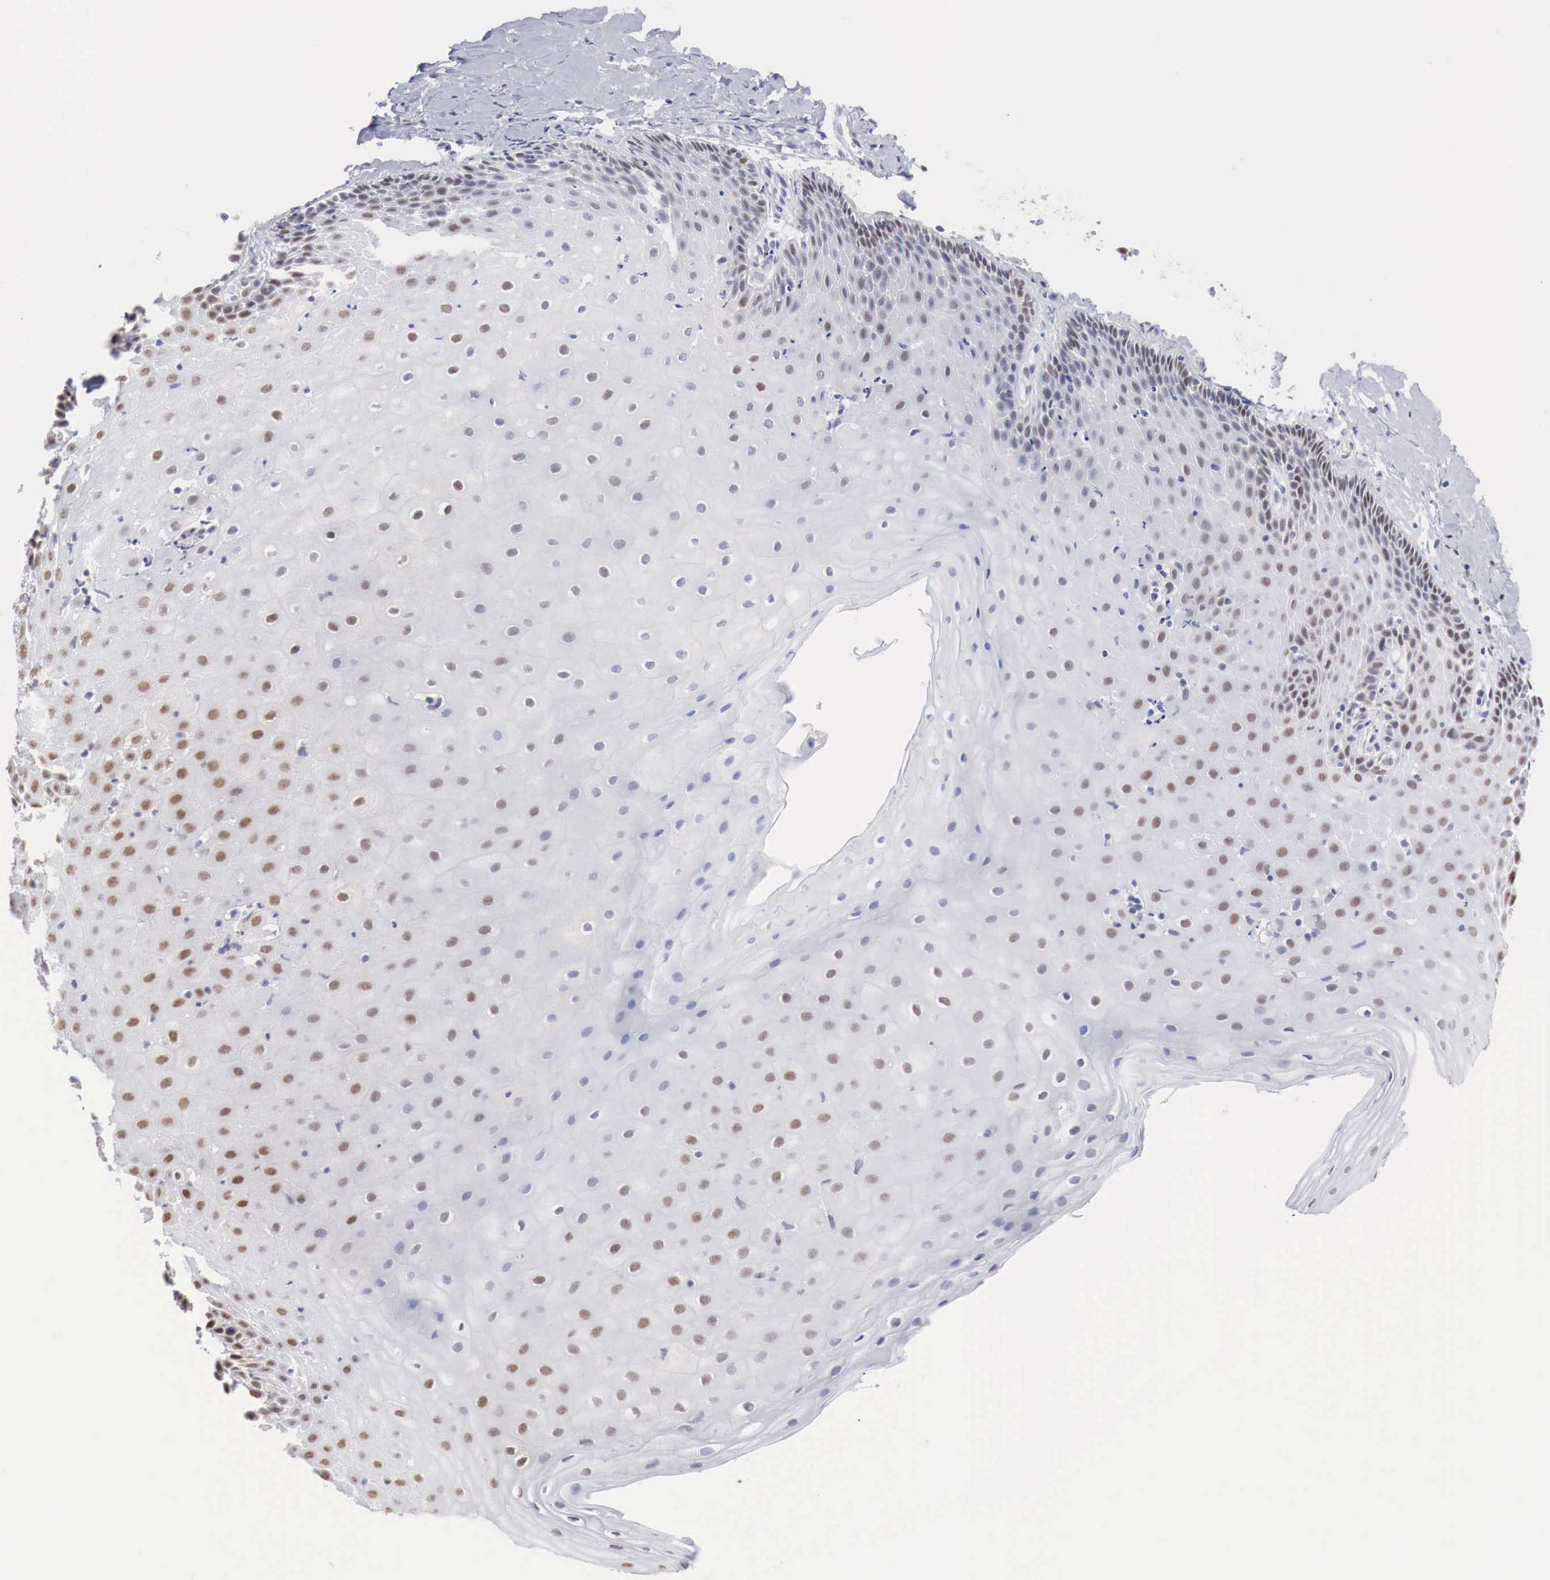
{"staining": {"intensity": "negative", "quantity": "none", "location": "none"}, "tissue": "cervix", "cell_type": "Glandular cells", "image_type": "normal", "snomed": [{"axis": "morphology", "description": "Normal tissue, NOS"}, {"axis": "topography", "description": "Cervix"}], "caption": "Immunohistochemical staining of unremarkable cervix exhibits no significant positivity in glandular cells.", "gene": "FOXP2", "patient": {"sex": "female", "age": 53}}